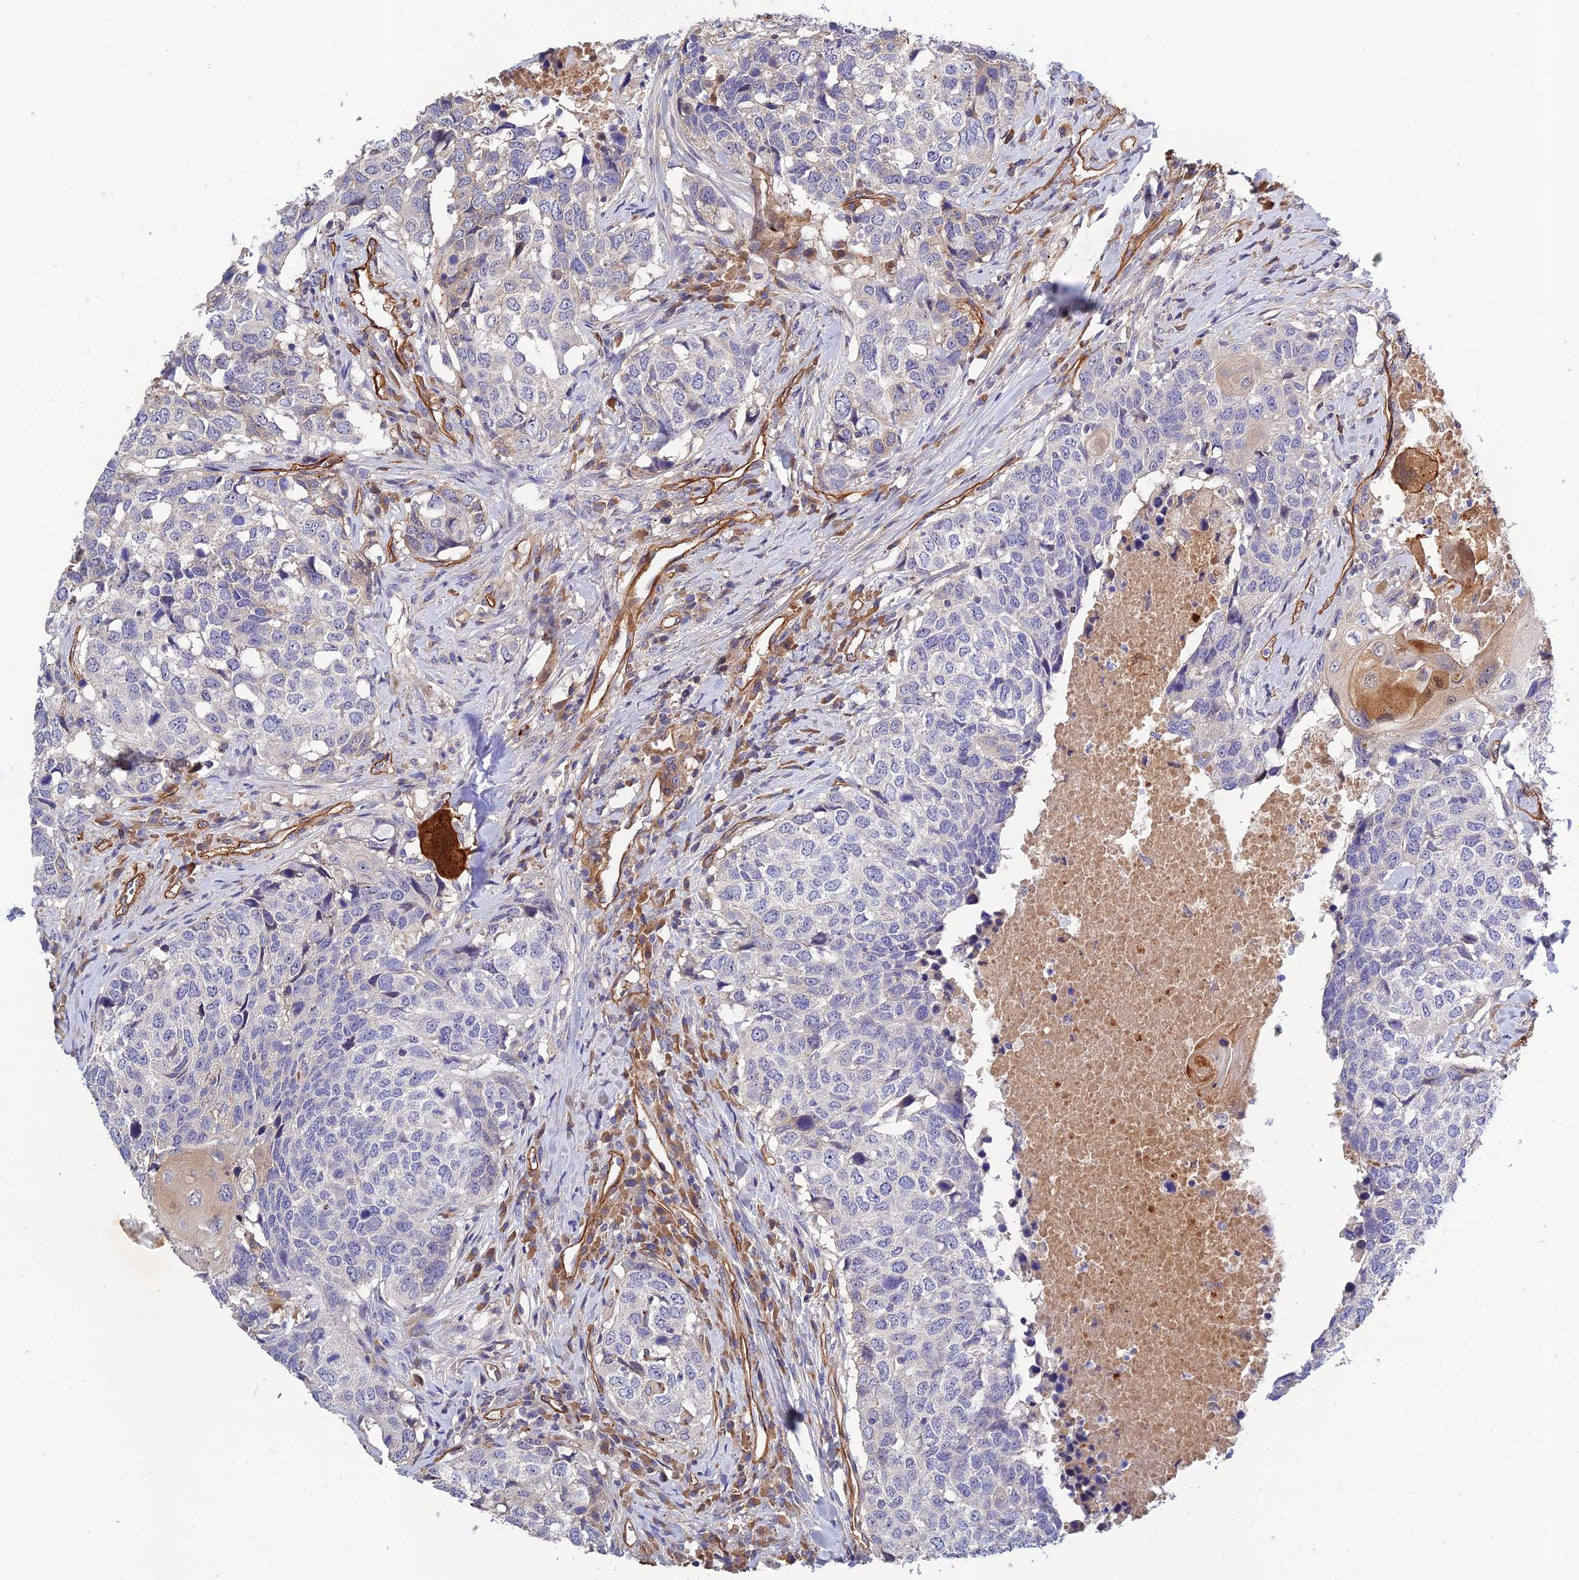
{"staining": {"intensity": "negative", "quantity": "none", "location": "none"}, "tissue": "head and neck cancer", "cell_type": "Tumor cells", "image_type": "cancer", "snomed": [{"axis": "morphology", "description": "Squamous cell carcinoma, NOS"}, {"axis": "topography", "description": "Head-Neck"}], "caption": "Immunohistochemistry micrograph of neoplastic tissue: human head and neck squamous cell carcinoma stained with DAB displays no significant protein expression in tumor cells.", "gene": "MRPL35", "patient": {"sex": "male", "age": 66}}